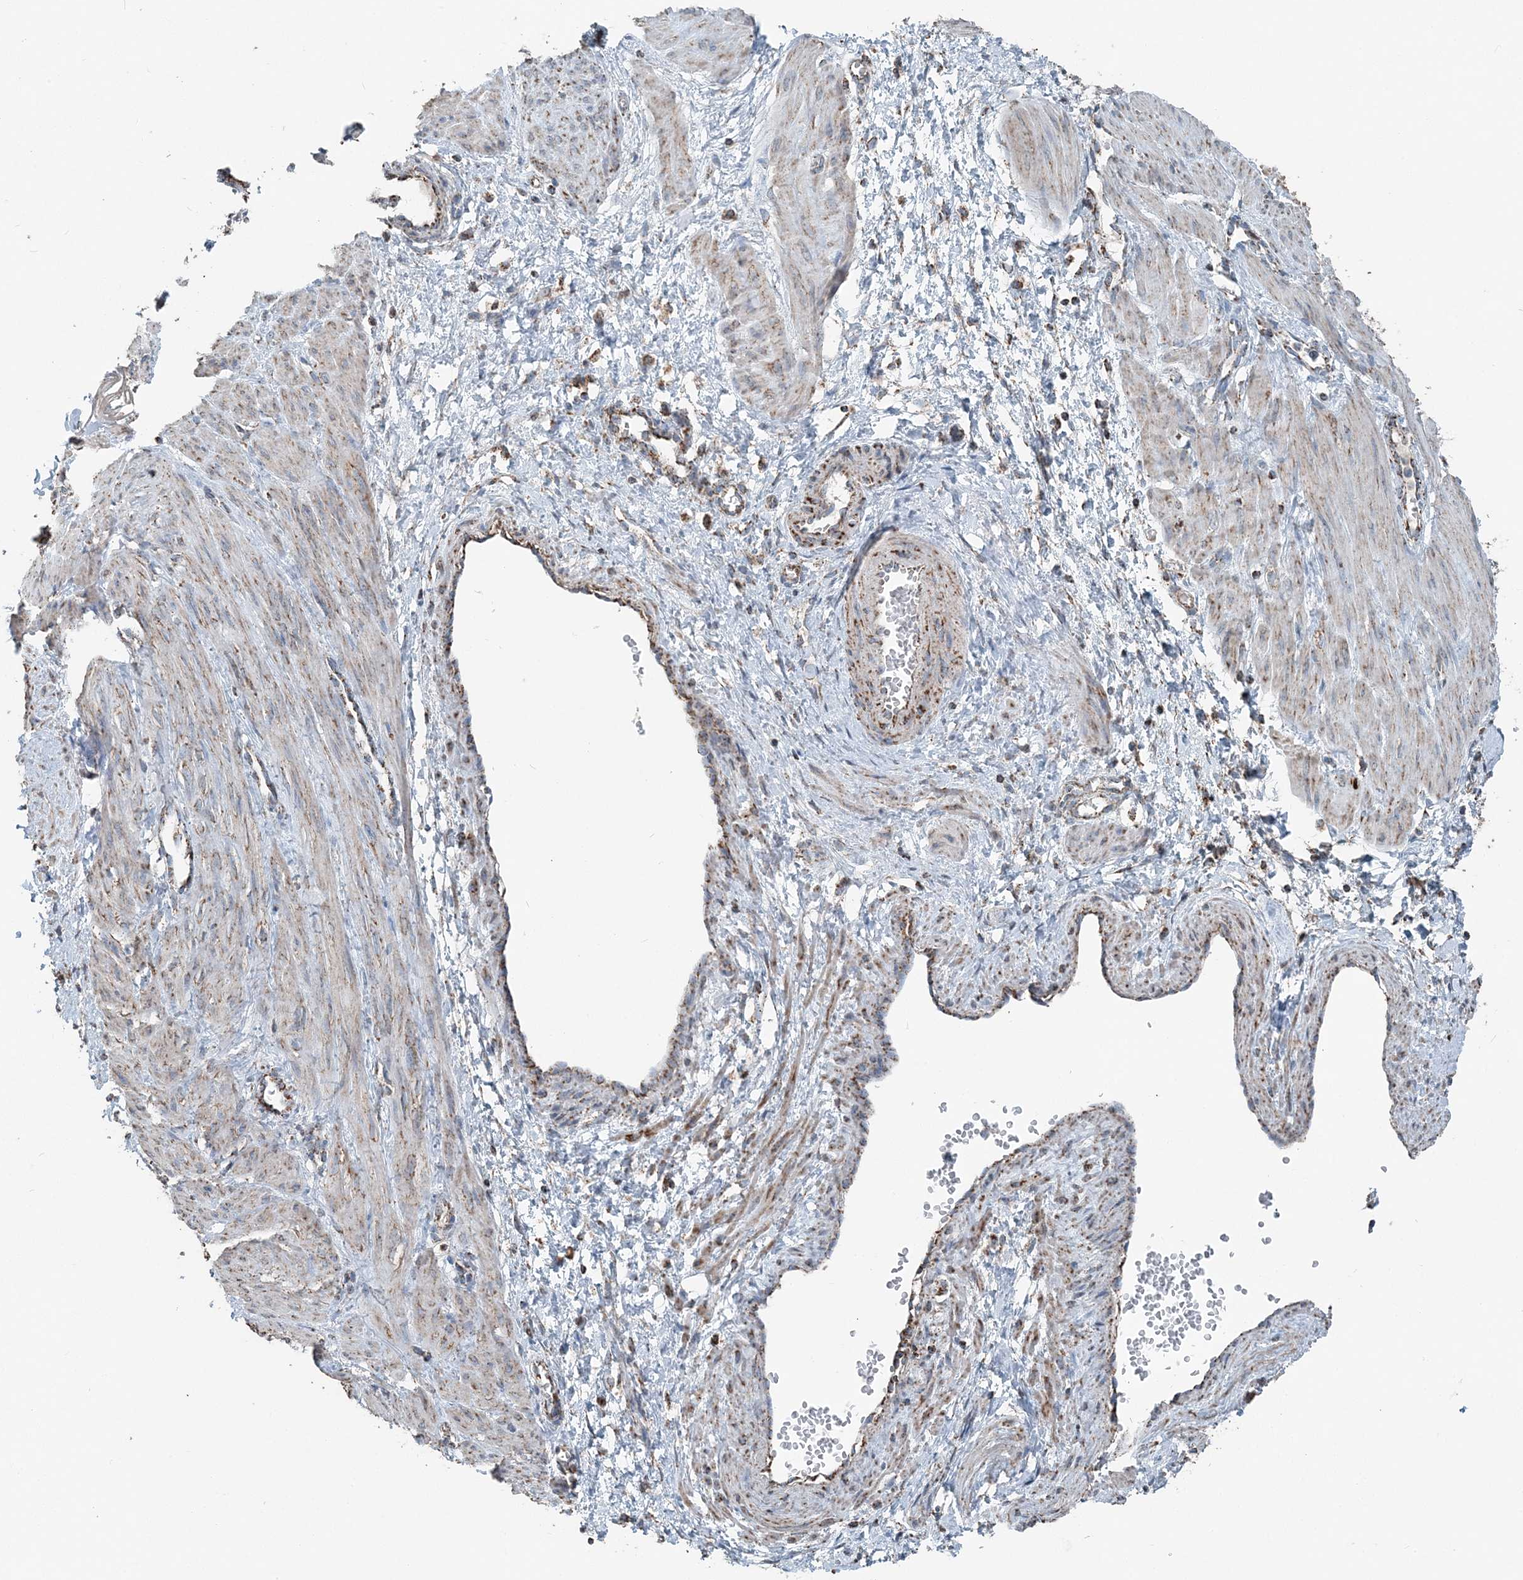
{"staining": {"intensity": "moderate", "quantity": "25%-75%", "location": "cytoplasmic/membranous"}, "tissue": "smooth muscle", "cell_type": "Smooth muscle cells", "image_type": "normal", "snomed": [{"axis": "morphology", "description": "Normal tissue, NOS"}, {"axis": "topography", "description": "Endometrium"}], "caption": "This histopathology image displays benign smooth muscle stained with immunohistochemistry to label a protein in brown. The cytoplasmic/membranous of smooth muscle cells show moderate positivity for the protein. Nuclei are counter-stained blue.", "gene": "SUCLG1", "patient": {"sex": "female", "age": 33}}